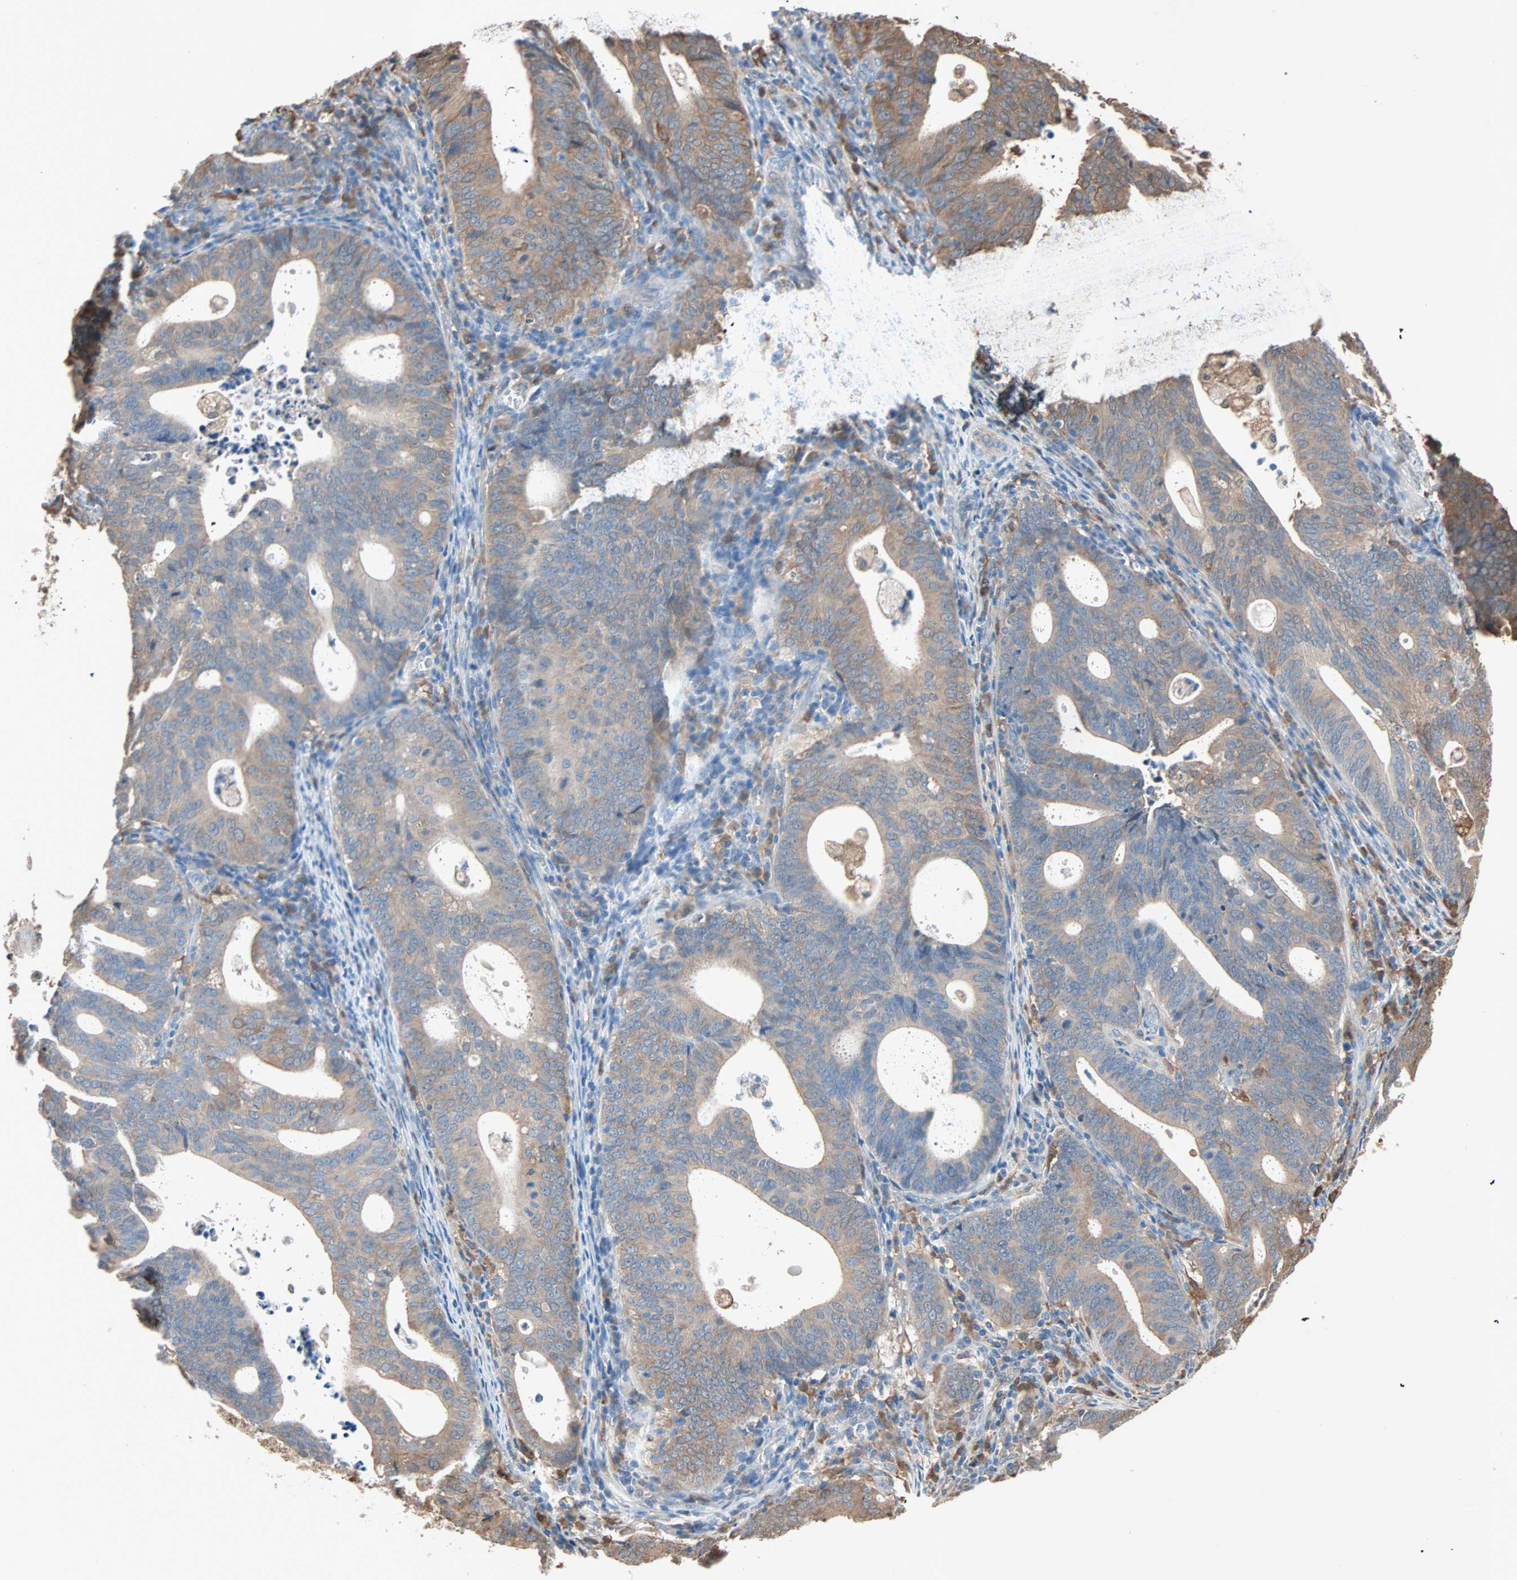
{"staining": {"intensity": "moderate", "quantity": ">75%", "location": "cytoplasmic/membranous"}, "tissue": "endometrial cancer", "cell_type": "Tumor cells", "image_type": "cancer", "snomed": [{"axis": "morphology", "description": "Adenocarcinoma, NOS"}, {"axis": "topography", "description": "Uterus"}], "caption": "A brown stain shows moderate cytoplasmic/membranous staining of a protein in human endometrial adenocarcinoma tumor cells. The protein is stained brown, and the nuclei are stained in blue (DAB (3,3'-diaminobenzidine) IHC with brightfield microscopy, high magnification).", "gene": "PRDX1", "patient": {"sex": "female", "age": 83}}